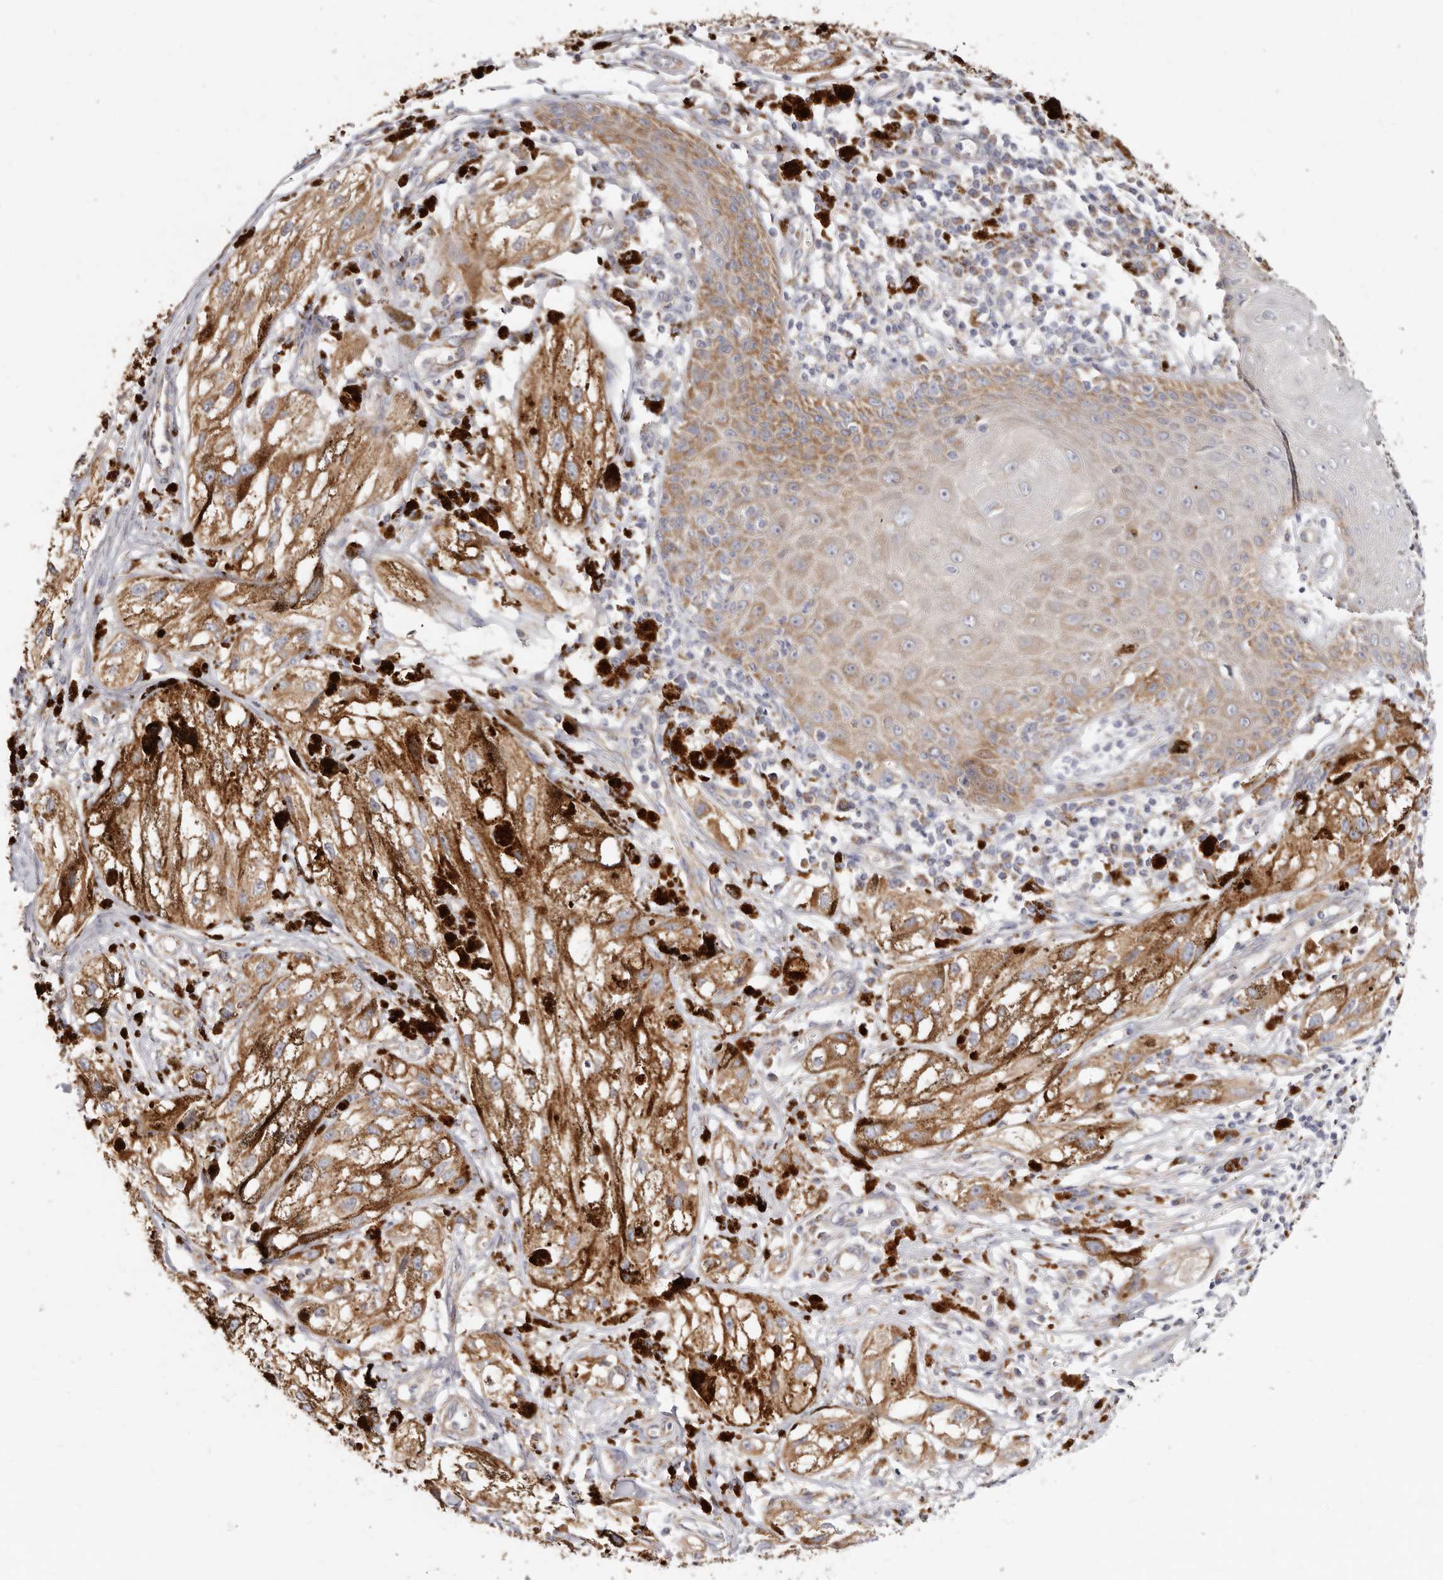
{"staining": {"intensity": "moderate", "quantity": ">75%", "location": "cytoplasmic/membranous"}, "tissue": "melanoma", "cell_type": "Tumor cells", "image_type": "cancer", "snomed": [{"axis": "morphology", "description": "Malignant melanoma, NOS"}, {"axis": "topography", "description": "Skin"}], "caption": "Brown immunohistochemical staining in malignant melanoma shows moderate cytoplasmic/membranous positivity in about >75% of tumor cells.", "gene": "BAIAP2L1", "patient": {"sex": "male", "age": 88}}